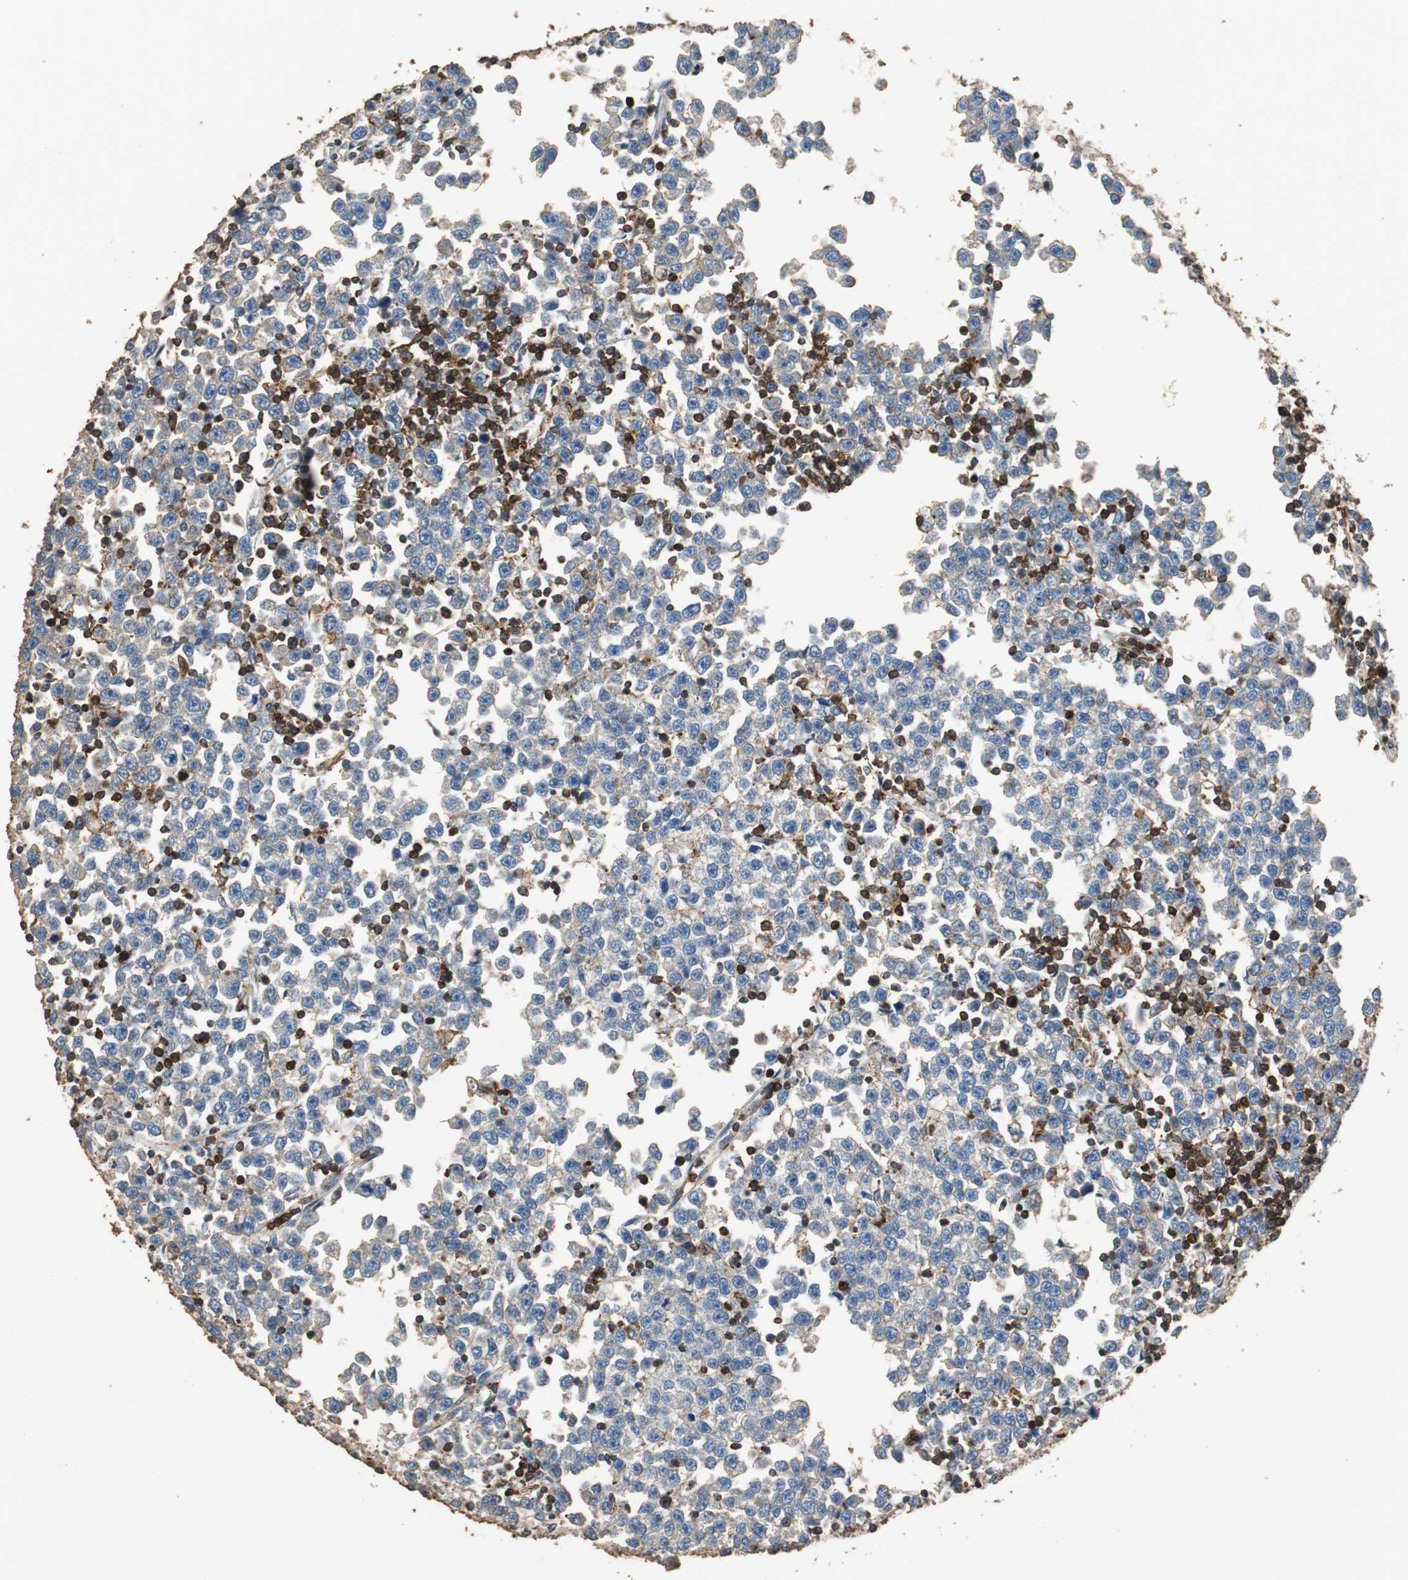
{"staining": {"intensity": "moderate", "quantity": ">75%", "location": "cytoplasmic/membranous"}, "tissue": "testis cancer", "cell_type": "Tumor cells", "image_type": "cancer", "snomed": [{"axis": "morphology", "description": "Seminoma, NOS"}, {"axis": "topography", "description": "Testis"}], "caption": "Testis cancer tissue displays moderate cytoplasmic/membranous positivity in about >75% of tumor cells, visualized by immunohistochemistry.", "gene": "PRKRA", "patient": {"sex": "male", "age": 43}}